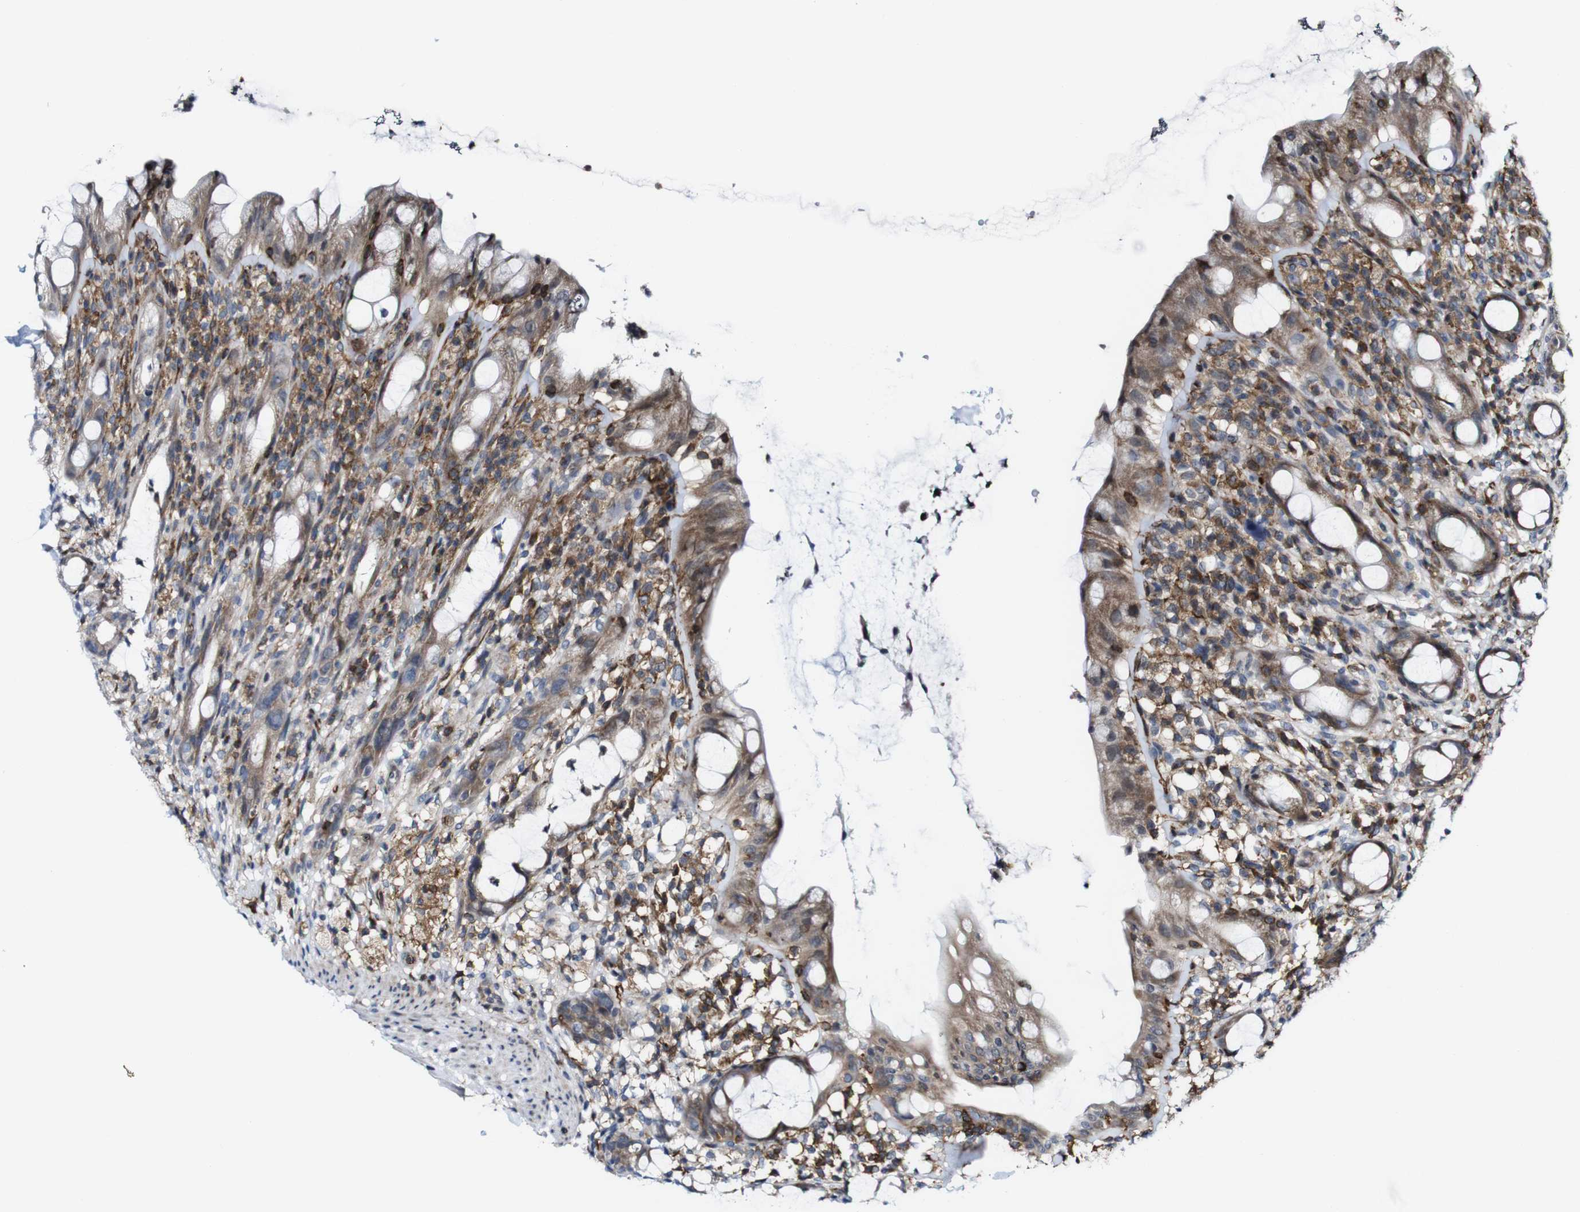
{"staining": {"intensity": "moderate", "quantity": ">75%", "location": "cytoplasmic/membranous"}, "tissue": "rectum", "cell_type": "Glandular cells", "image_type": "normal", "snomed": [{"axis": "morphology", "description": "Normal tissue, NOS"}, {"axis": "topography", "description": "Rectum"}], "caption": "High-magnification brightfield microscopy of unremarkable rectum stained with DAB (brown) and counterstained with hematoxylin (blue). glandular cells exhibit moderate cytoplasmic/membranous staining is present in approximately>75% of cells.", "gene": "JAK2", "patient": {"sex": "male", "age": 44}}